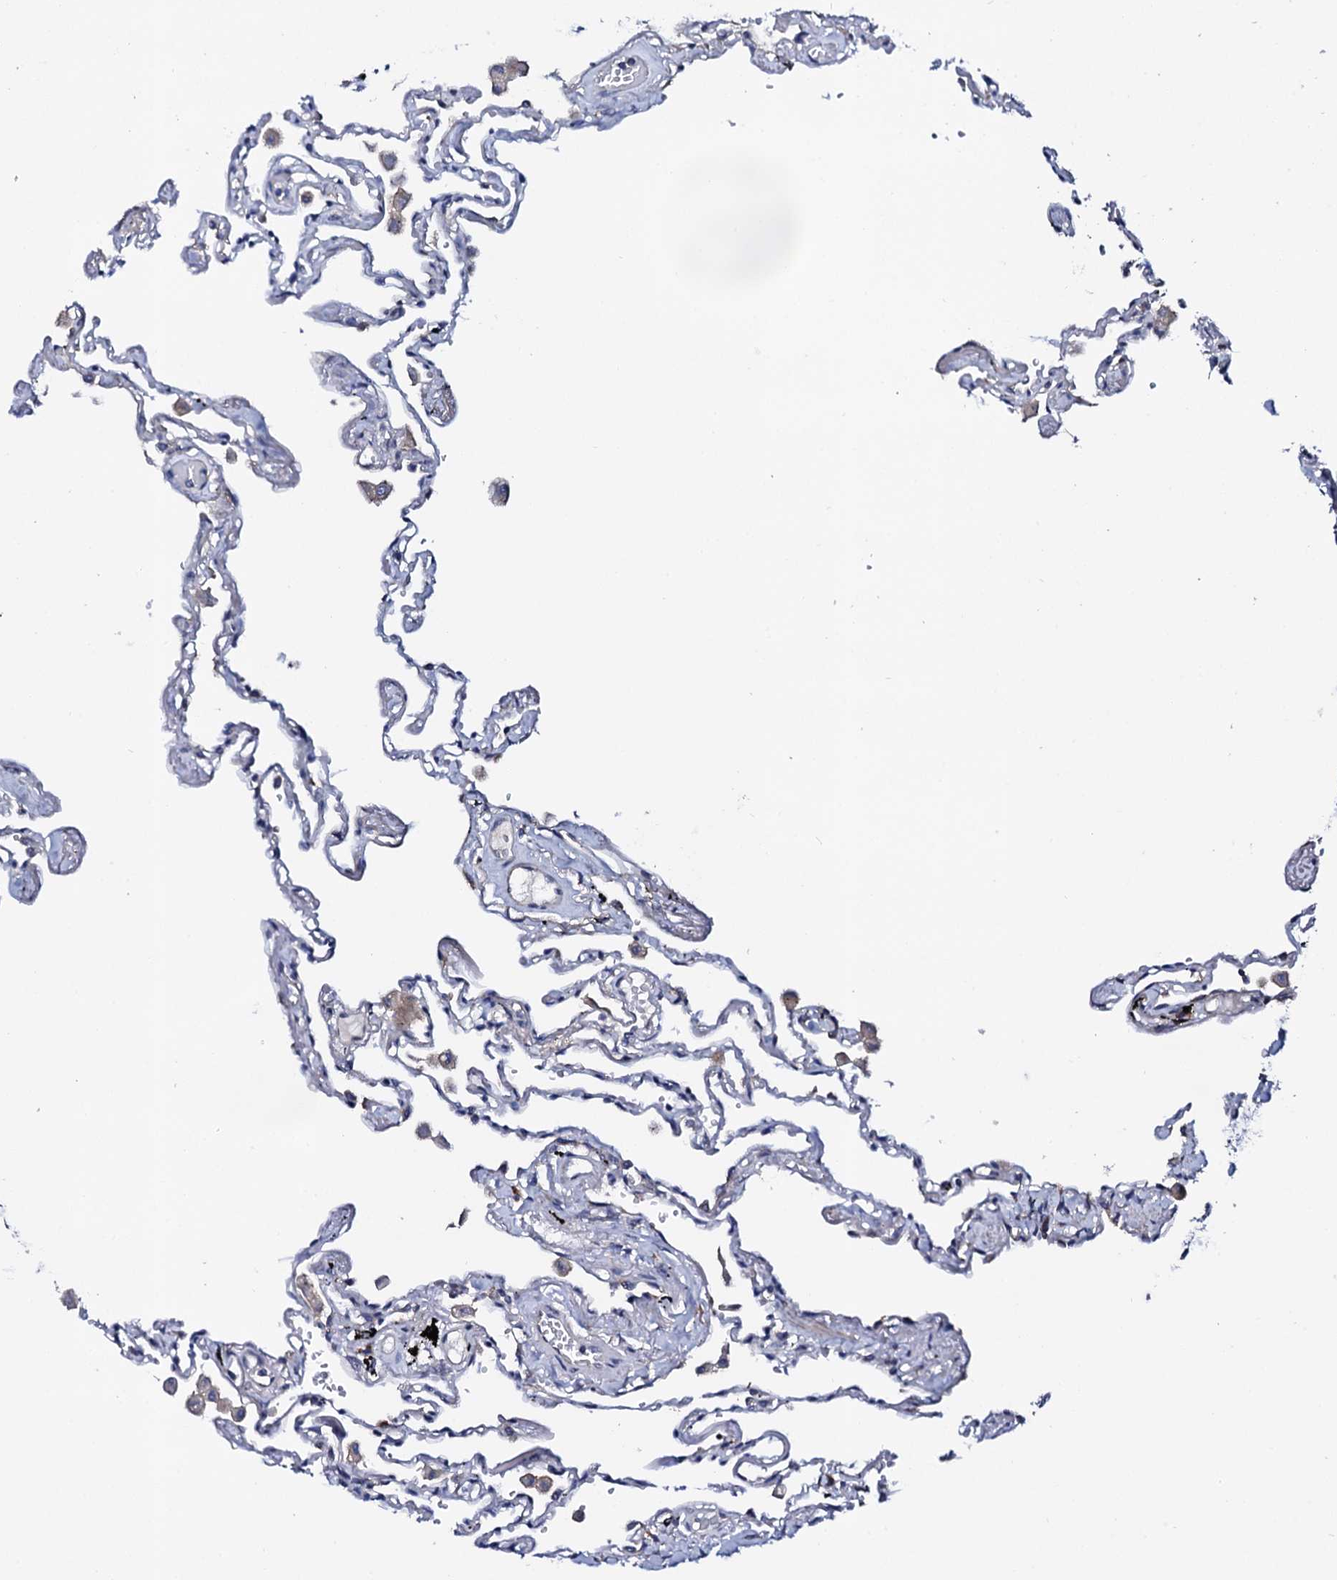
{"staining": {"intensity": "weak", "quantity": "<25%", "location": "cytoplasmic/membranous"}, "tissue": "lung", "cell_type": "Alveolar cells", "image_type": "normal", "snomed": [{"axis": "morphology", "description": "Normal tissue, NOS"}, {"axis": "topography", "description": "Lung"}], "caption": "DAB (3,3'-diaminobenzidine) immunohistochemical staining of benign human lung shows no significant staining in alveolar cells.", "gene": "NUP58", "patient": {"sex": "female", "age": 67}}